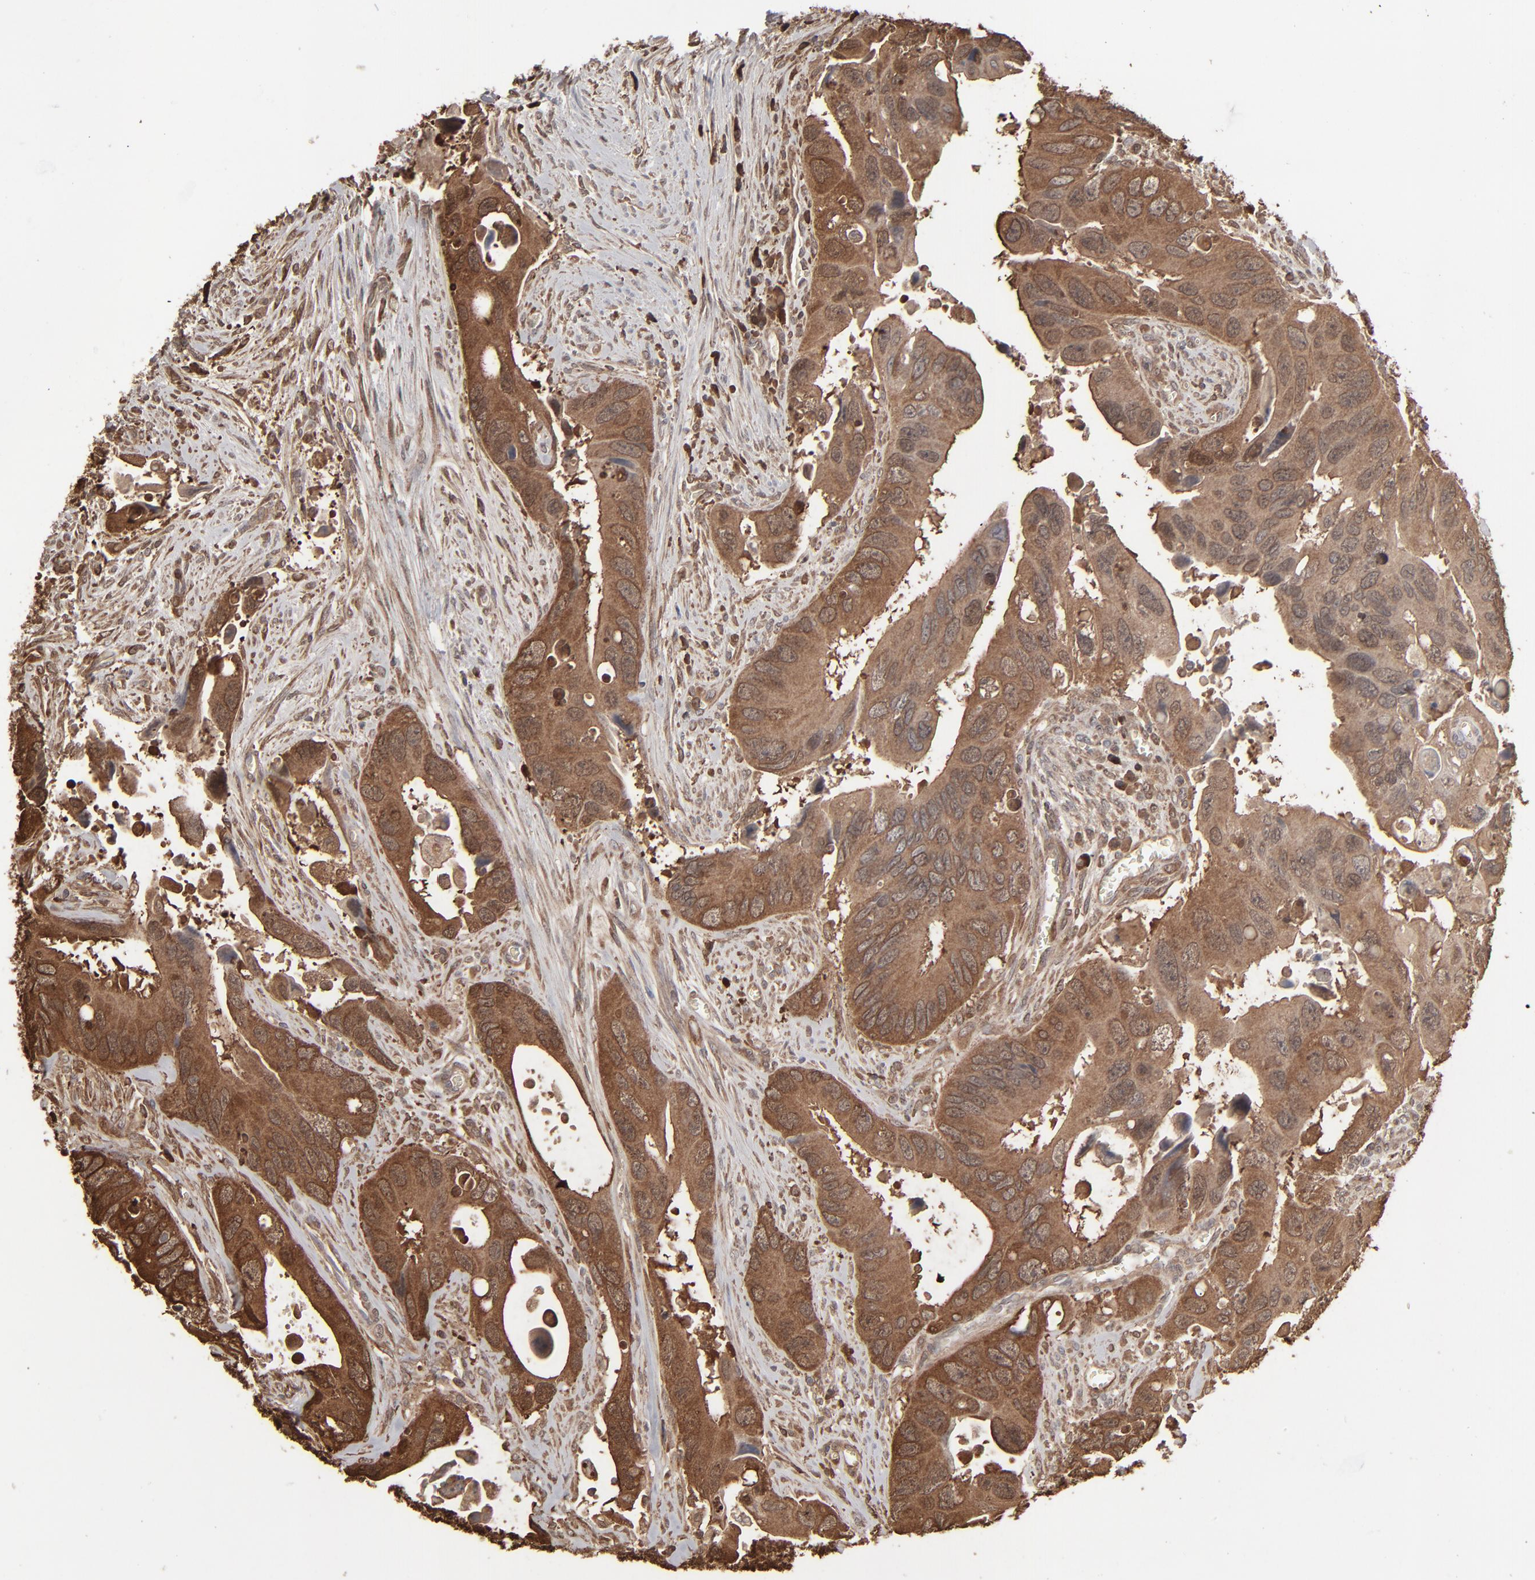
{"staining": {"intensity": "strong", "quantity": ">75%", "location": "cytoplasmic/membranous"}, "tissue": "colorectal cancer", "cell_type": "Tumor cells", "image_type": "cancer", "snomed": [{"axis": "morphology", "description": "Adenocarcinoma, NOS"}, {"axis": "topography", "description": "Rectum"}], "caption": "Colorectal adenocarcinoma stained with immunohistochemistry (IHC) displays strong cytoplasmic/membranous expression in about >75% of tumor cells.", "gene": "NME1-NME2", "patient": {"sex": "male", "age": 70}}